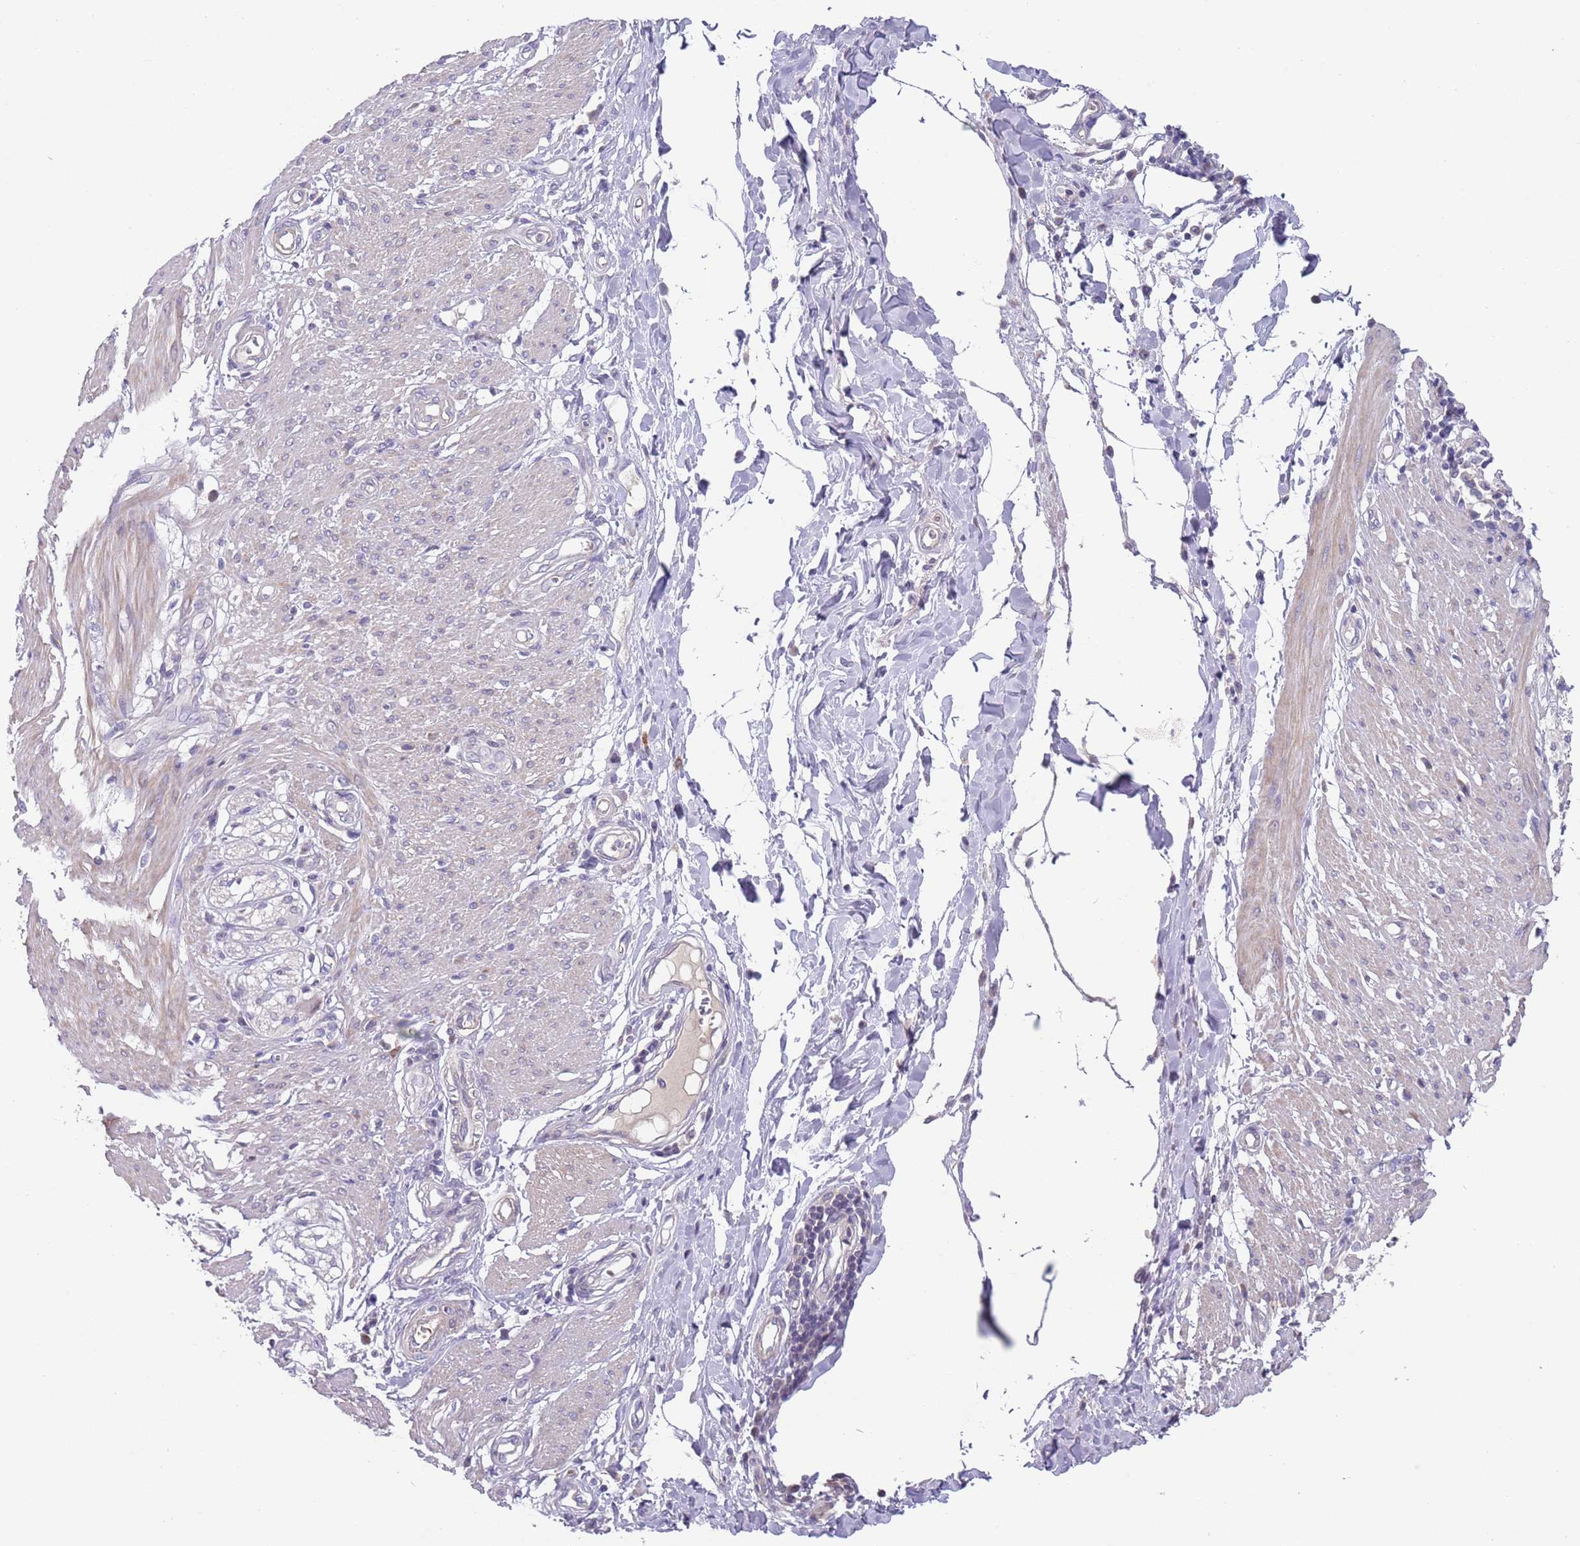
{"staining": {"intensity": "weak", "quantity": "<25%", "location": "cytoplasmic/membranous"}, "tissue": "smooth muscle", "cell_type": "Smooth muscle cells", "image_type": "normal", "snomed": [{"axis": "morphology", "description": "Normal tissue, NOS"}, {"axis": "morphology", "description": "Adenocarcinoma, NOS"}, {"axis": "topography", "description": "Colon"}, {"axis": "topography", "description": "Peripheral nerve tissue"}], "caption": "Immunohistochemistry (IHC) histopathology image of unremarkable human smooth muscle stained for a protein (brown), which exhibits no expression in smooth muscle cells.", "gene": "PRAC1", "patient": {"sex": "male", "age": 14}}